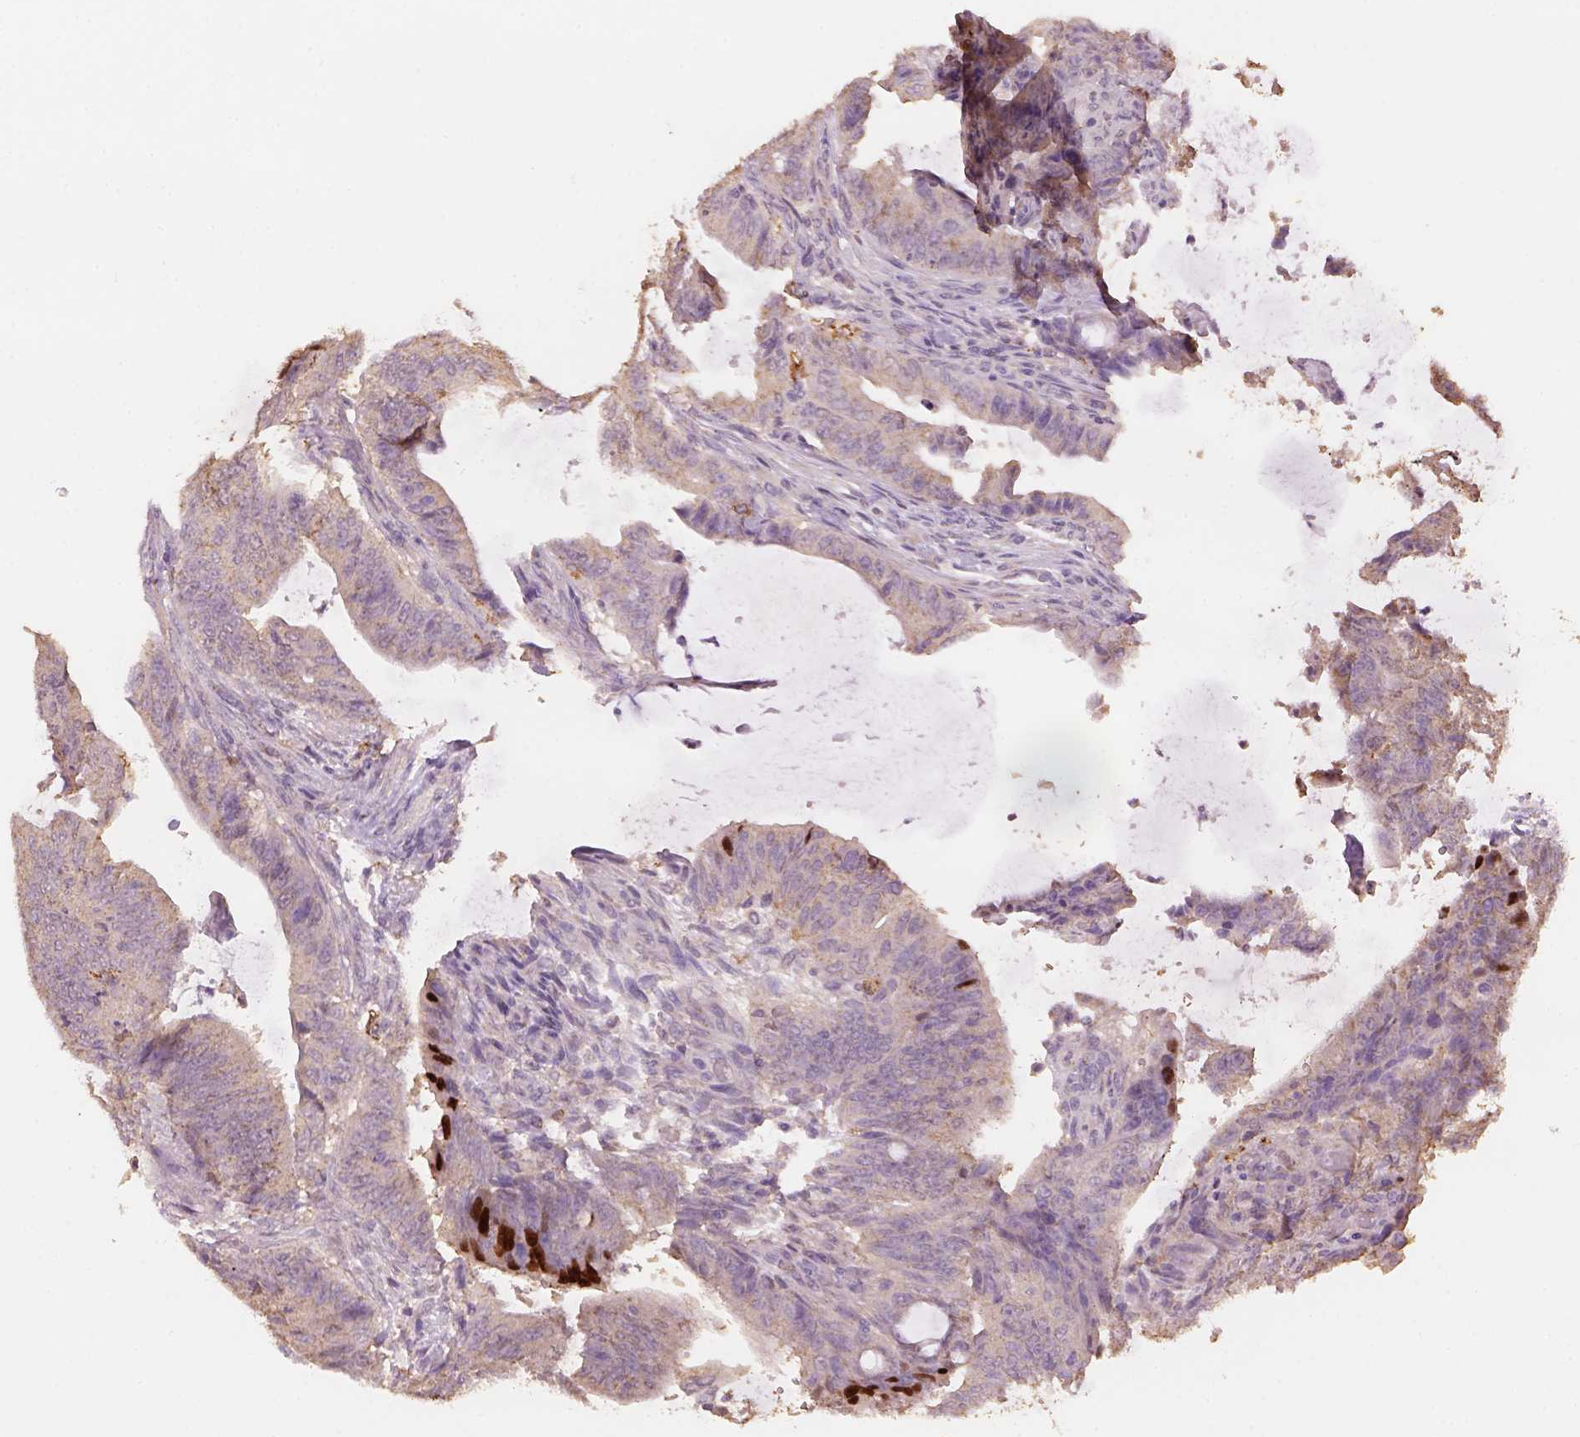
{"staining": {"intensity": "weak", "quantity": ">75%", "location": "cytoplasmic/membranous"}, "tissue": "colorectal cancer", "cell_type": "Tumor cells", "image_type": "cancer", "snomed": [{"axis": "morphology", "description": "Adenocarcinoma, NOS"}, {"axis": "topography", "description": "Colon"}], "caption": "There is low levels of weak cytoplasmic/membranous expression in tumor cells of adenocarcinoma (colorectal), as demonstrated by immunohistochemical staining (brown color).", "gene": "AP2B1", "patient": {"sex": "female", "age": 43}}